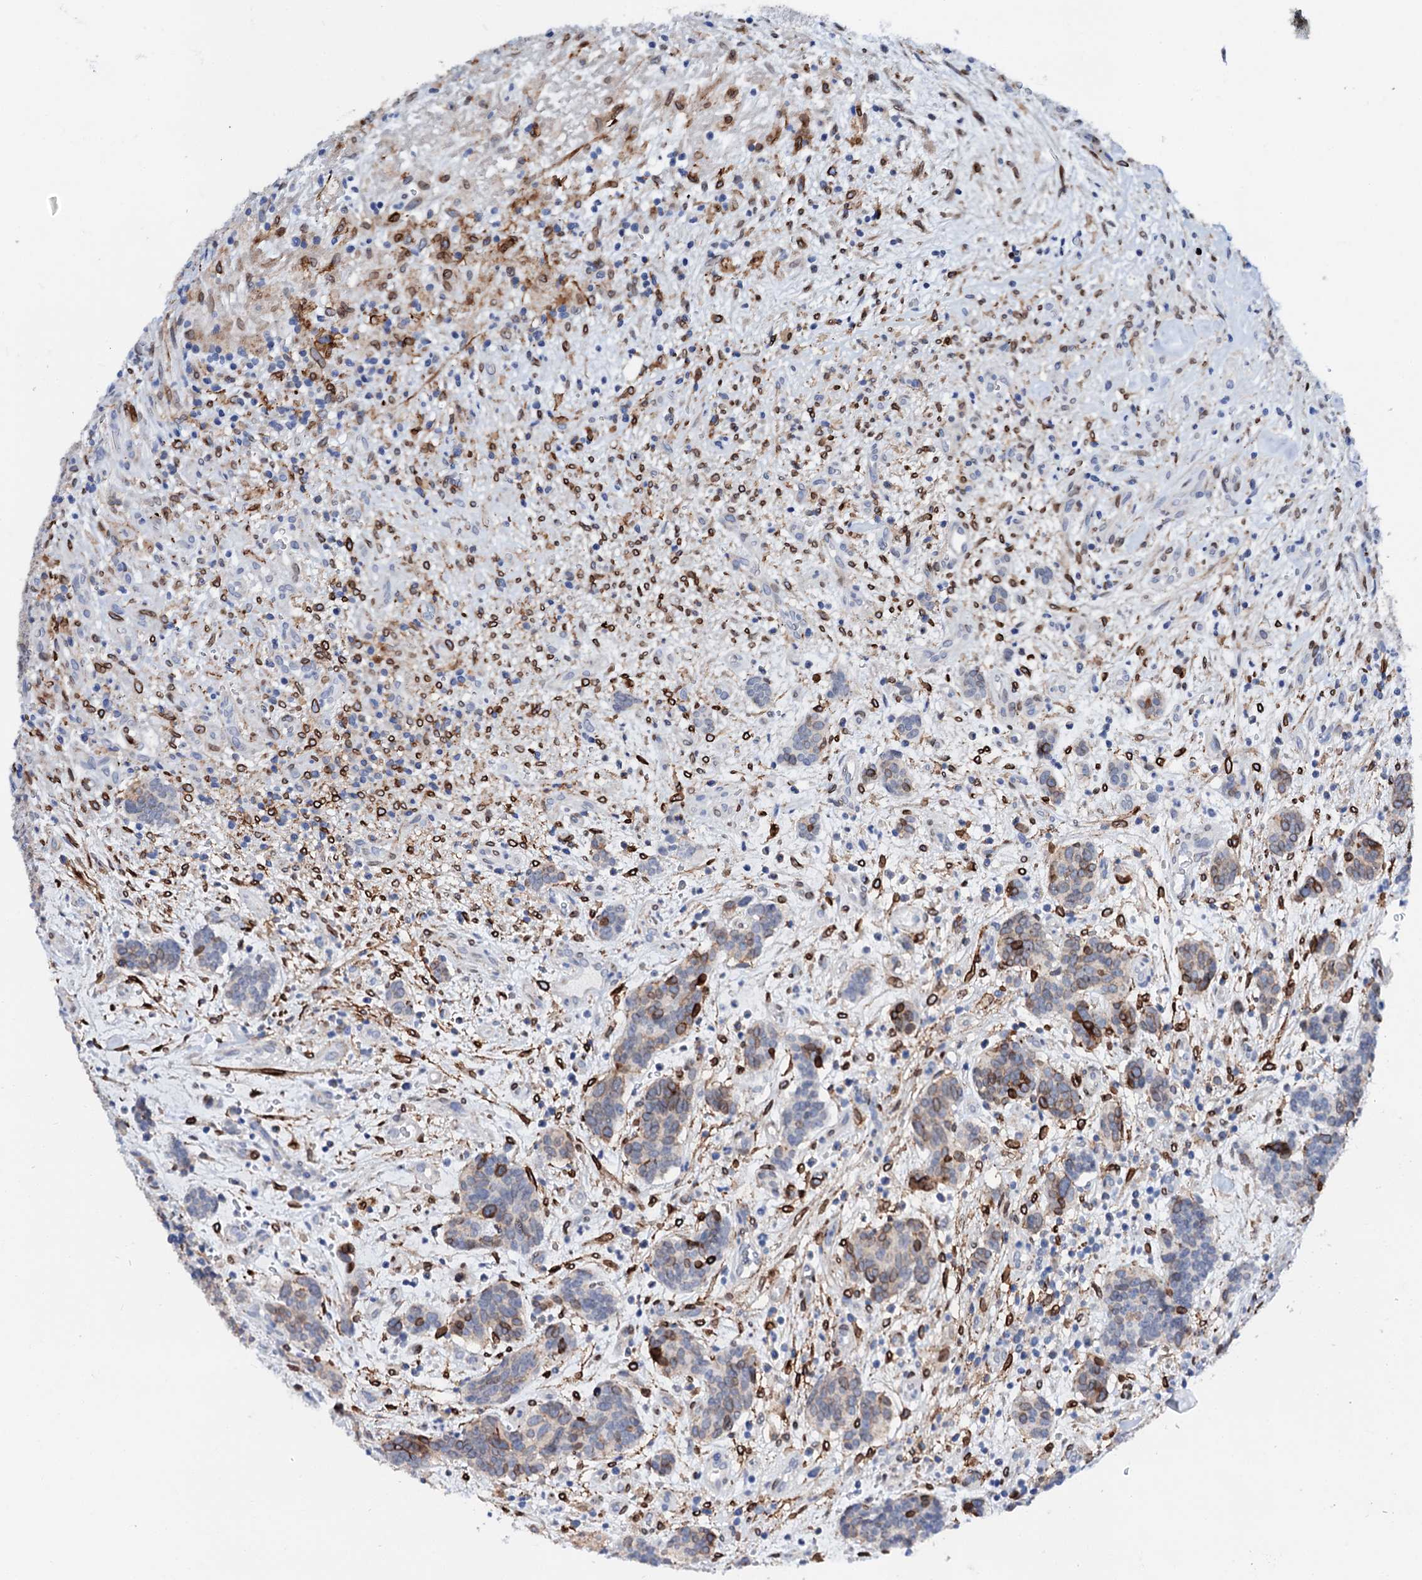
{"staining": {"intensity": "moderate", "quantity": "<25%", "location": "cytoplasmic/membranous"}, "tissue": "carcinoid", "cell_type": "Tumor cells", "image_type": "cancer", "snomed": [{"axis": "morphology", "description": "Carcinoid, malignant, NOS"}, {"axis": "topography", "description": "Lung"}], "caption": "Carcinoid stained for a protein (brown) demonstrates moderate cytoplasmic/membranous positive positivity in approximately <25% of tumor cells.", "gene": "MED13L", "patient": {"sex": "female", "age": 46}}